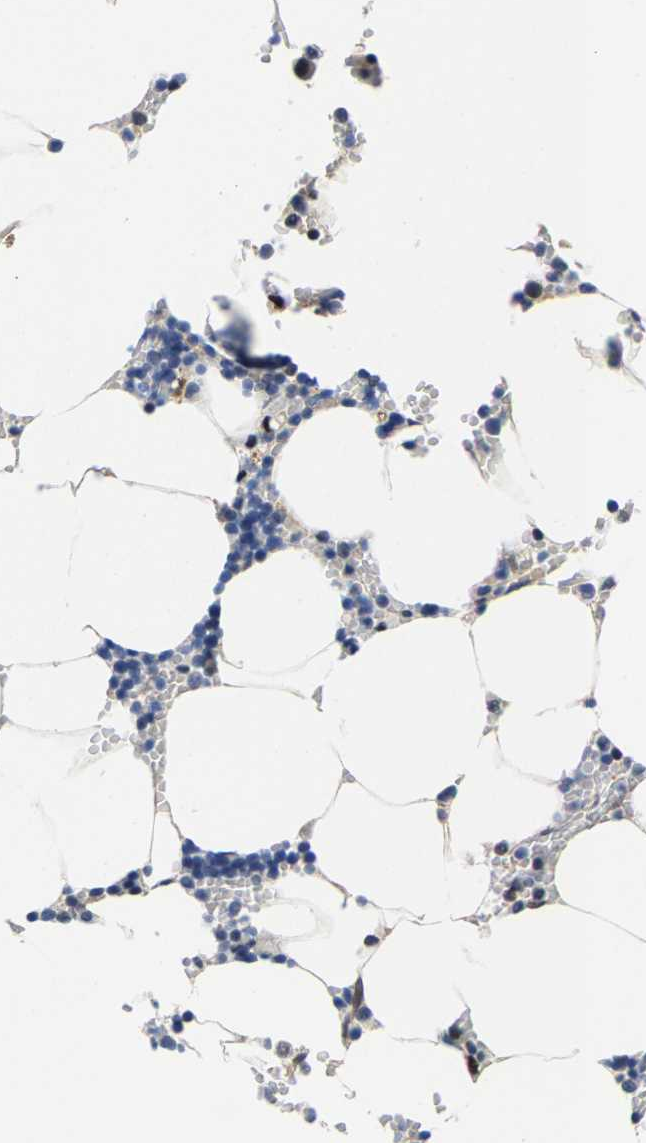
{"staining": {"intensity": "negative", "quantity": "none", "location": "none"}, "tissue": "bone marrow", "cell_type": "Hematopoietic cells", "image_type": "normal", "snomed": [{"axis": "morphology", "description": "Normal tissue, NOS"}, {"axis": "topography", "description": "Bone marrow"}], "caption": "High power microscopy micrograph of an immunohistochemistry histopathology image of benign bone marrow, revealing no significant staining in hematopoietic cells.", "gene": "GTPBP10", "patient": {"sex": "male", "age": 70}}